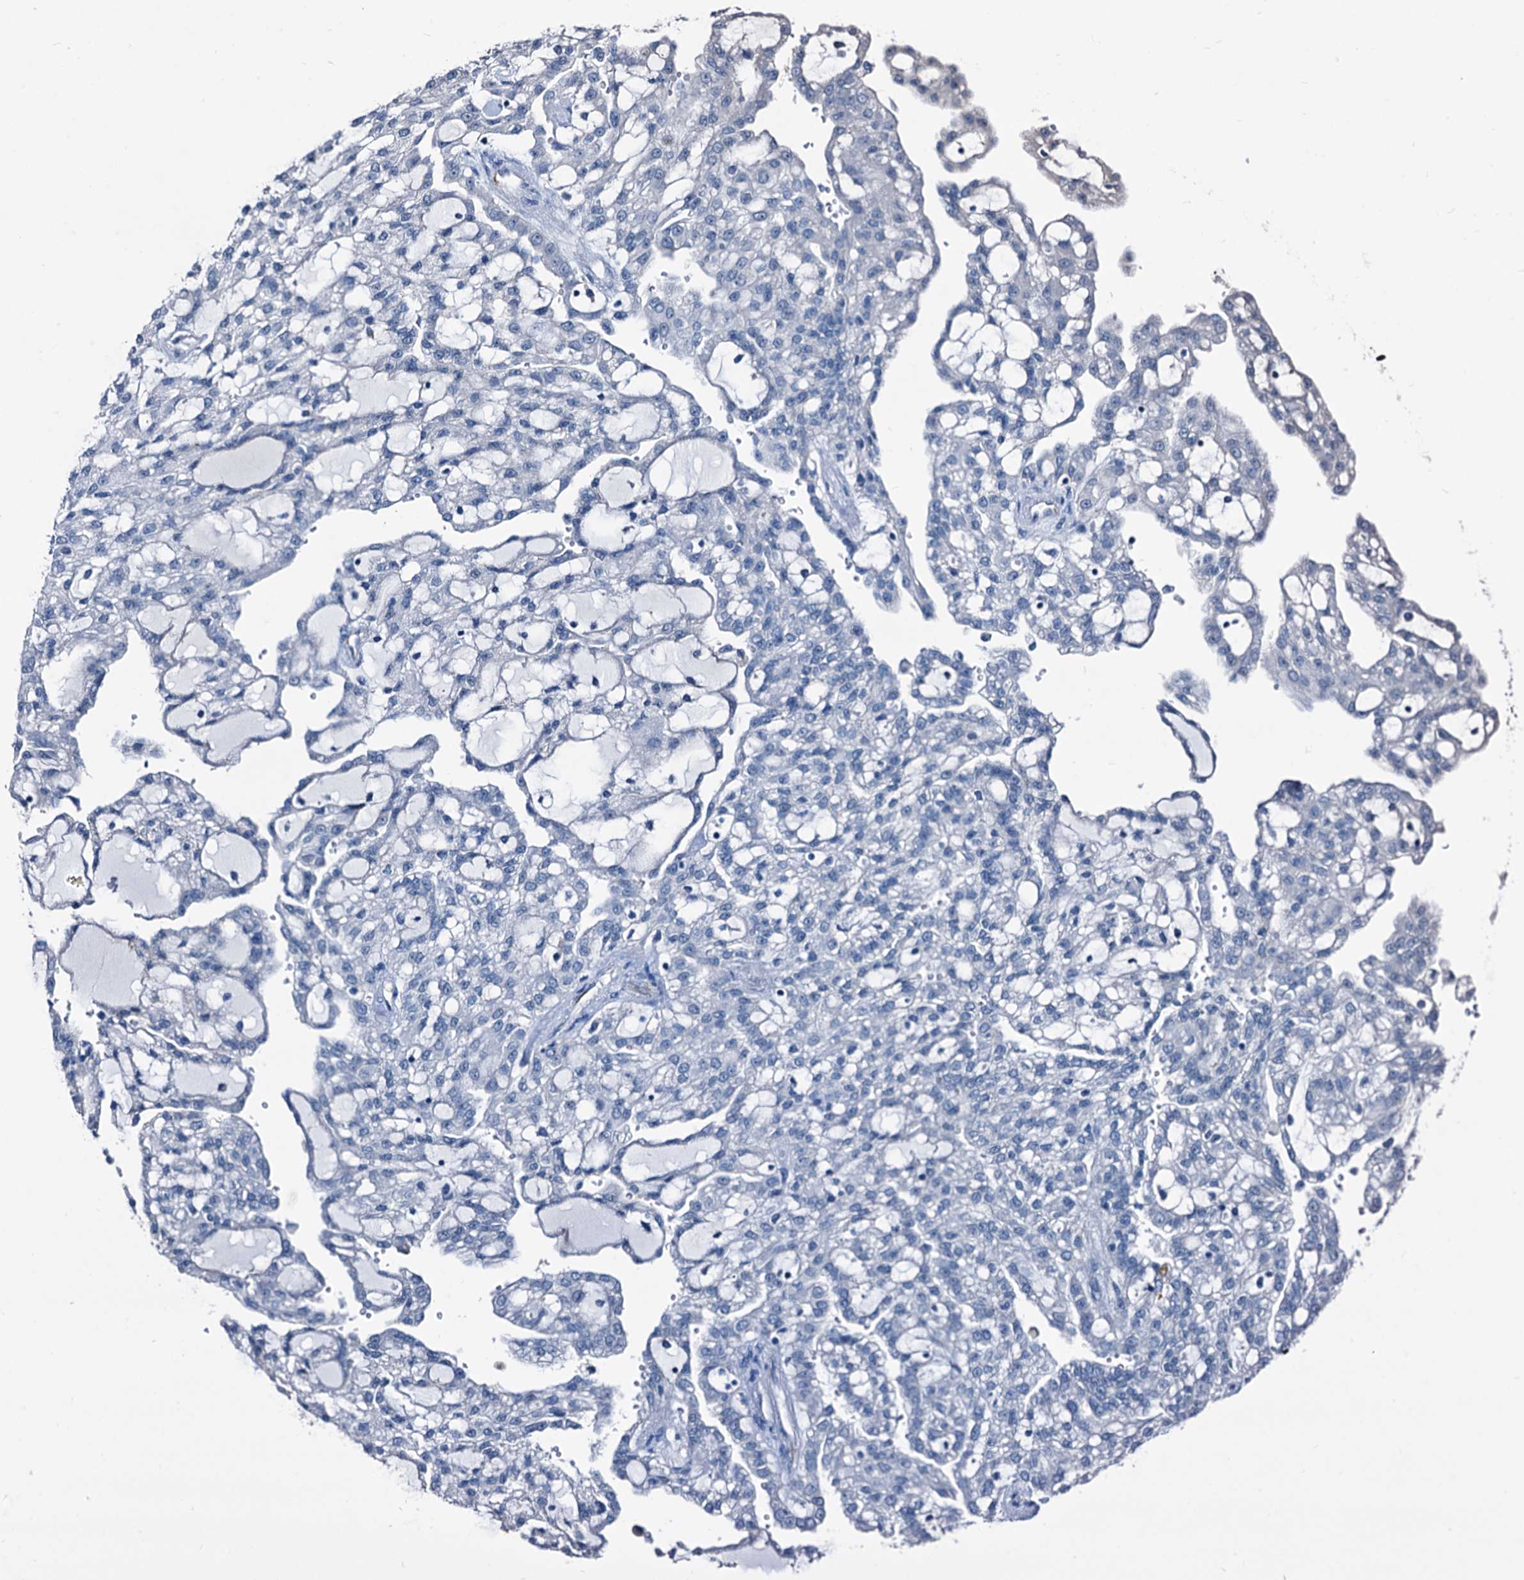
{"staining": {"intensity": "negative", "quantity": "none", "location": "none"}, "tissue": "renal cancer", "cell_type": "Tumor cells", "image_type": "cancer", "snomed": [{"axis": "morphology", "description": "Adenocarcinoma, NOS"}, {"axis": "topography", "description": "Kidney"}], "caption": "A photomicrograph of adenocarcinoma (renal) stained for a protein reveals no brown staining in tumor cells.", "gene": "EMG1", "patient": {"sex": "male", "age": 63}}